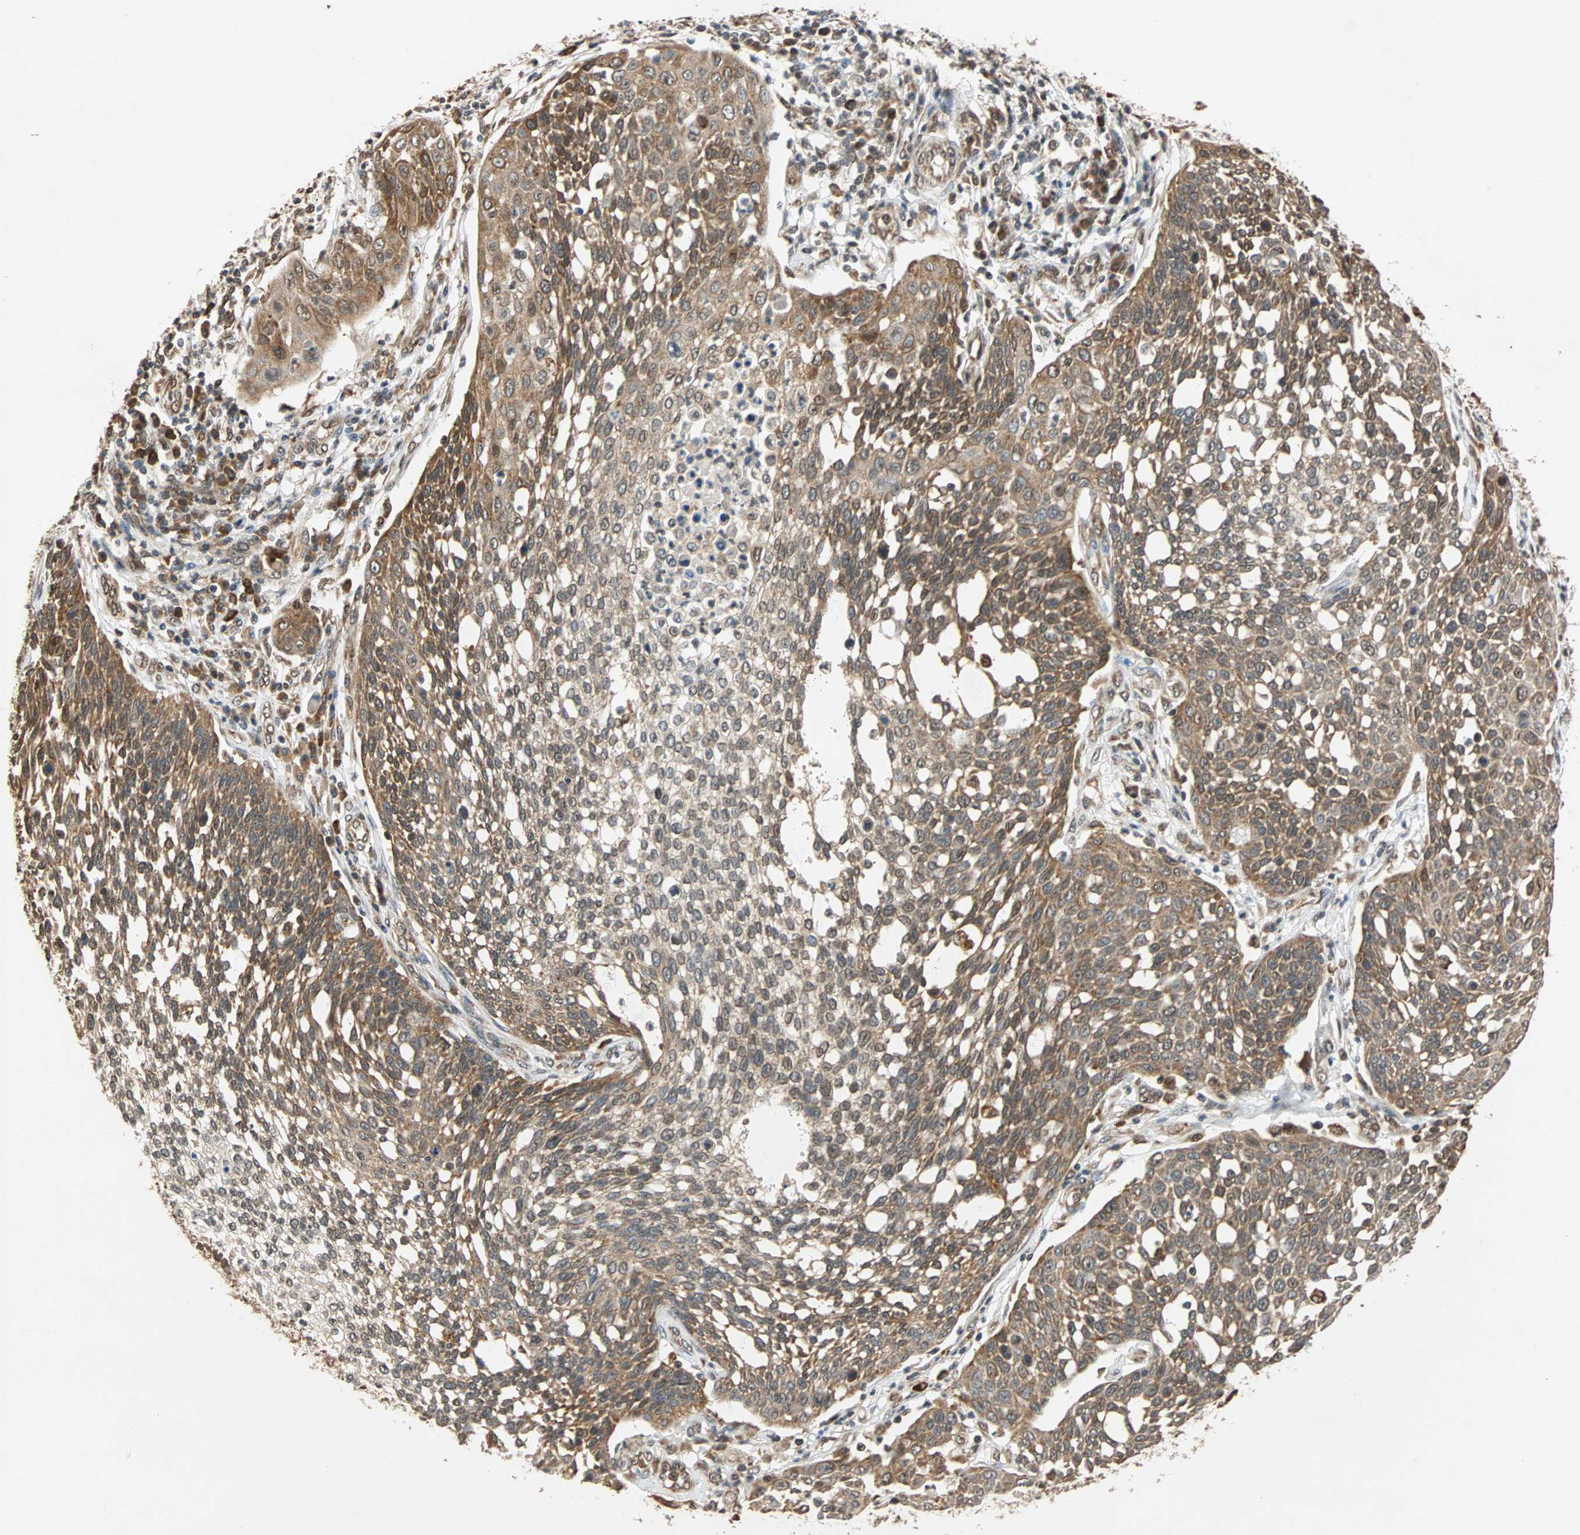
{"staining": {"intensity": "moderate", "quantity": ">75%", "location": "cytoplasmic/membranous"}, "tissue": "cervical cancer", "cell_type": "Tumor cells", "image_type": "cancer", "snomed": [{"axis": "morphology", "description": "Squamous cell carcinoma, NOS"}, {"axis": "topography", "description": "Cervix"}], "caption": "A brown stain highlights moderate cytoplasmic/membranous staining of a protein in squamous cell carcinoma (cervical) tumor cells.", "gene": "AUP1", "patient": {"sex": "female", "age": 34}}